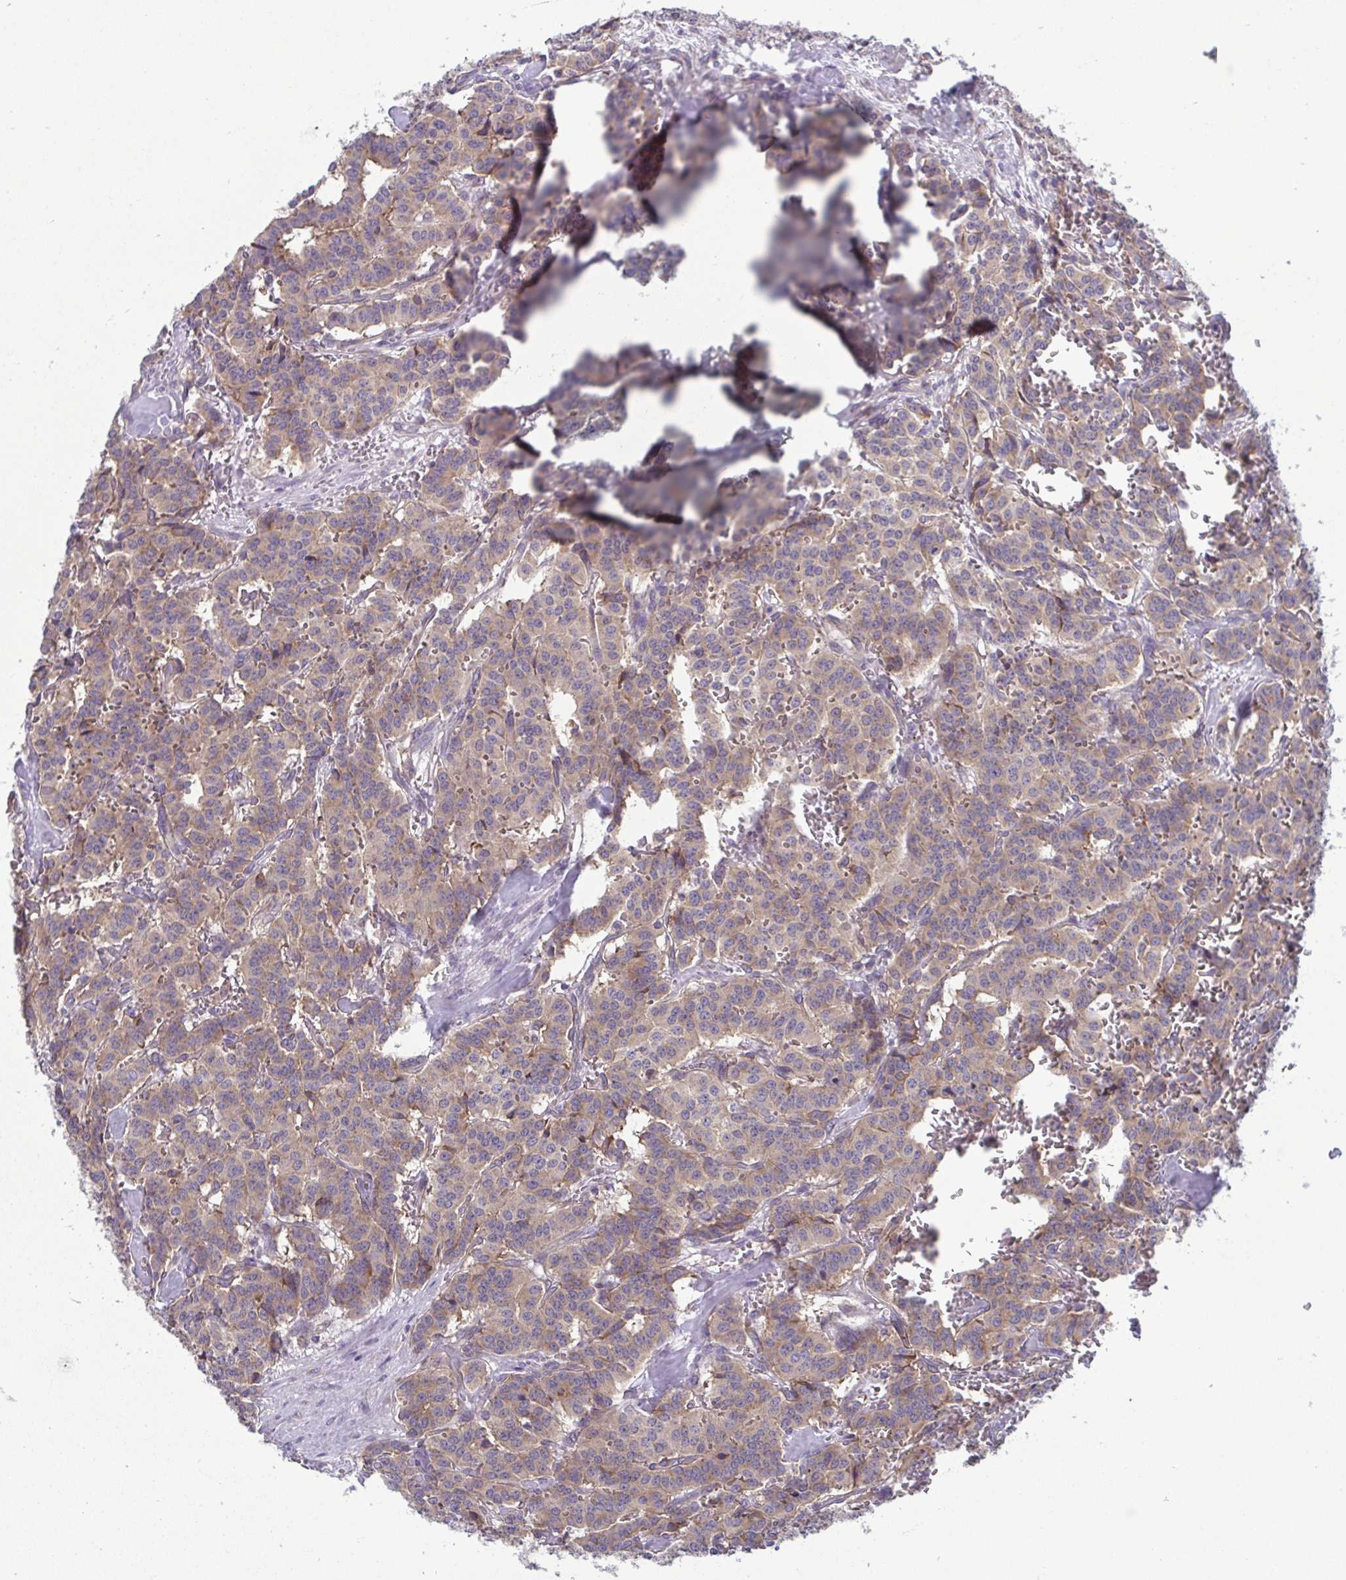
{"staining": {"intensity": "weak", "quantity": "25%-75%", "location": "cytoplasmic/membranous"}, "tissue": "carcinoid", "cell_type": "Tumor cells", "image_type": "cancer", "snomed": [{"axis": "morphology", "description": "Normal tissue, NOS"}, {"axis": "morphology", "description": "Carcinoid, malignant, NOS"}, {"axis": "topography", "description": "Lung"}], "caption": "Immunohistochemistry (IHC) micrograph of neoplastic tissue: carcinoid (malignant) stained using IHC reveals low levels of weak protein expression localized specifically in the cytoplasmic/membranous of tumor cells, appearing as a cytoplasmic/membranous brown color.", "gene": "TMEM108", "patient": {"sex": "female", "age": 46}}